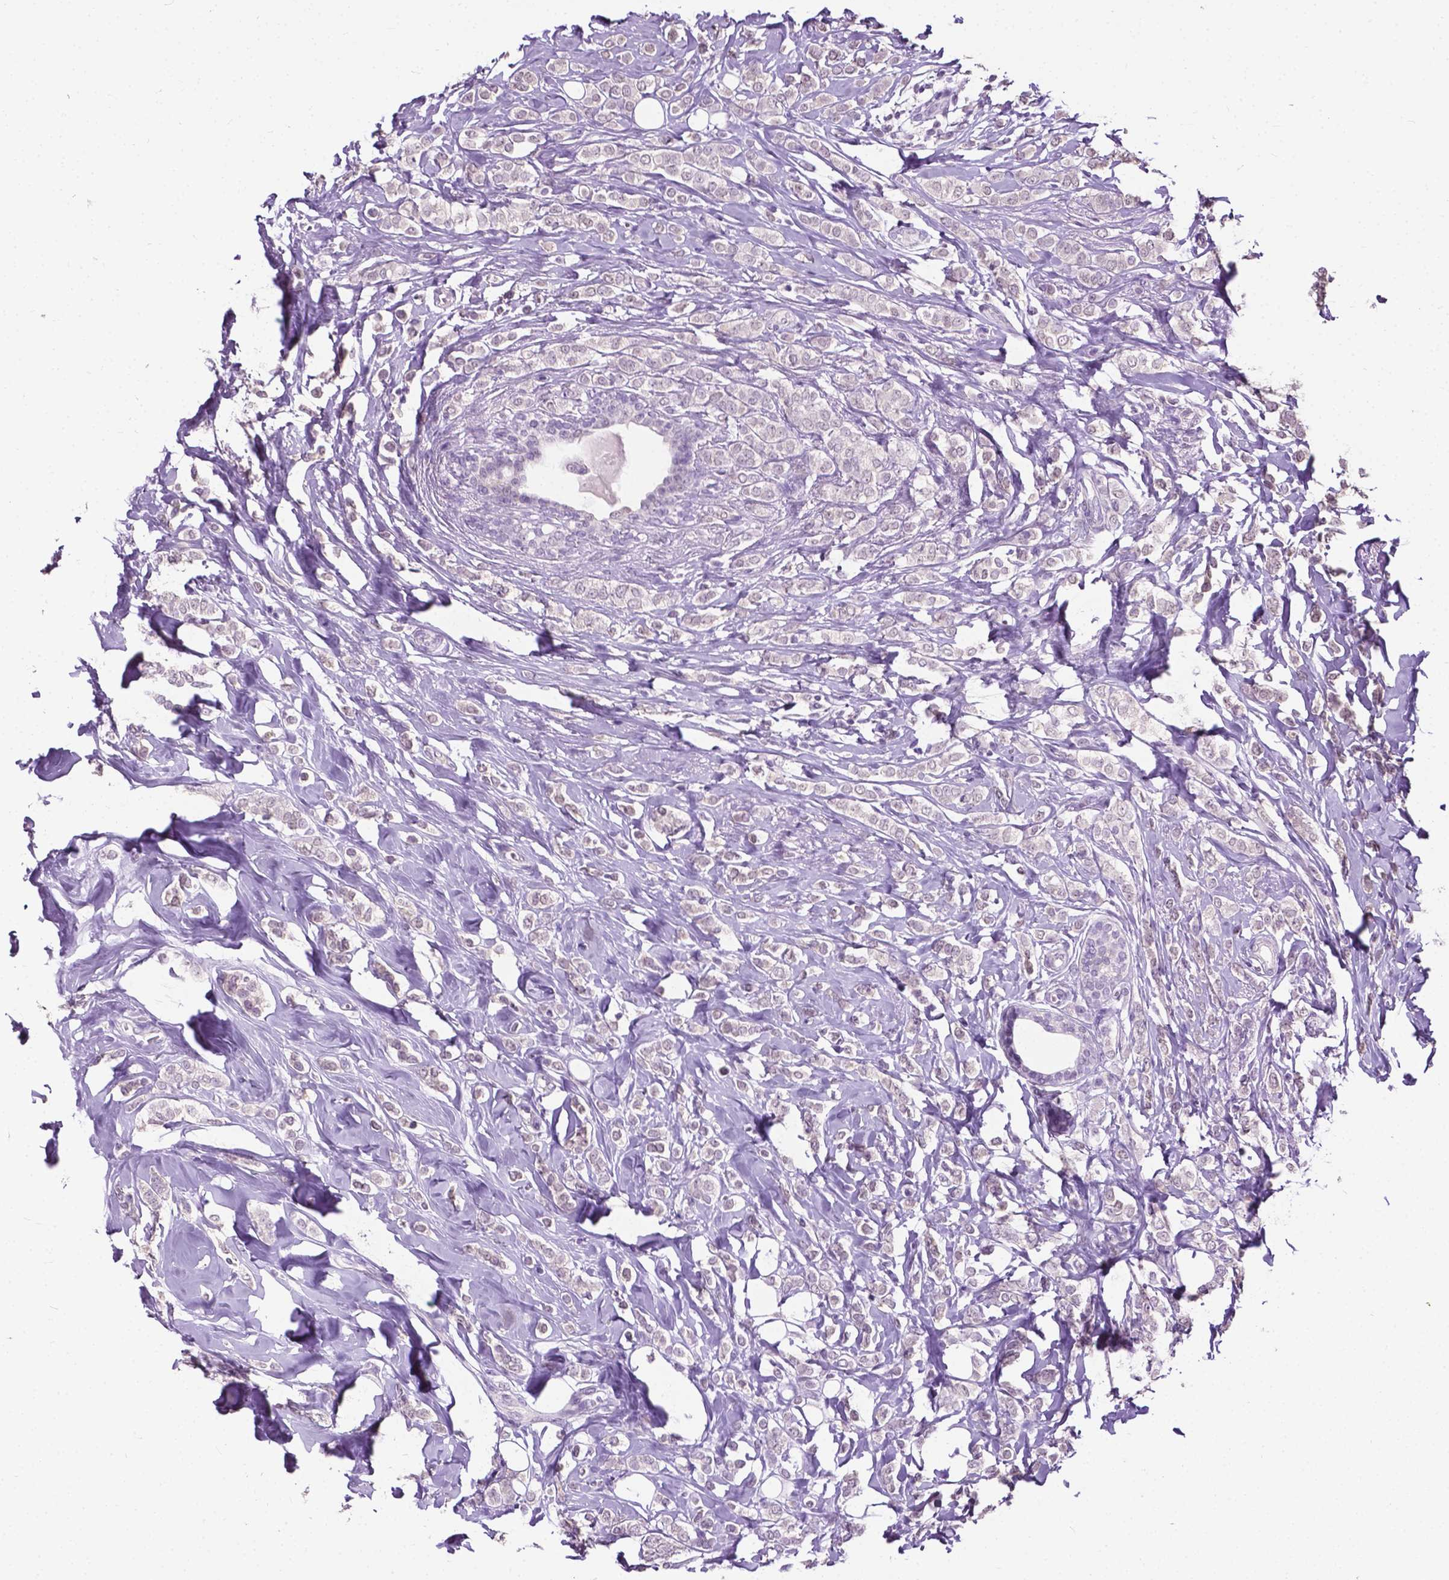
{"staining": {"intensity": "negative", "quantity": "none", "location": "none"}, "tissue": "breast cancer", "cell_type": "Tumor cells", "image_type": "cancer", "snomed": [{"axis": "morphology", "description": "Lobular carcinoma"}, {"axis": "topography", "description": "Breast"}], "caption": "This is a image of immunohistochemistry staining of lobular carcinoma (breast), which shows no staining in tumor cells.", "gene": "GPR37L1", "patient": {"sex": "female", "age": 49}}